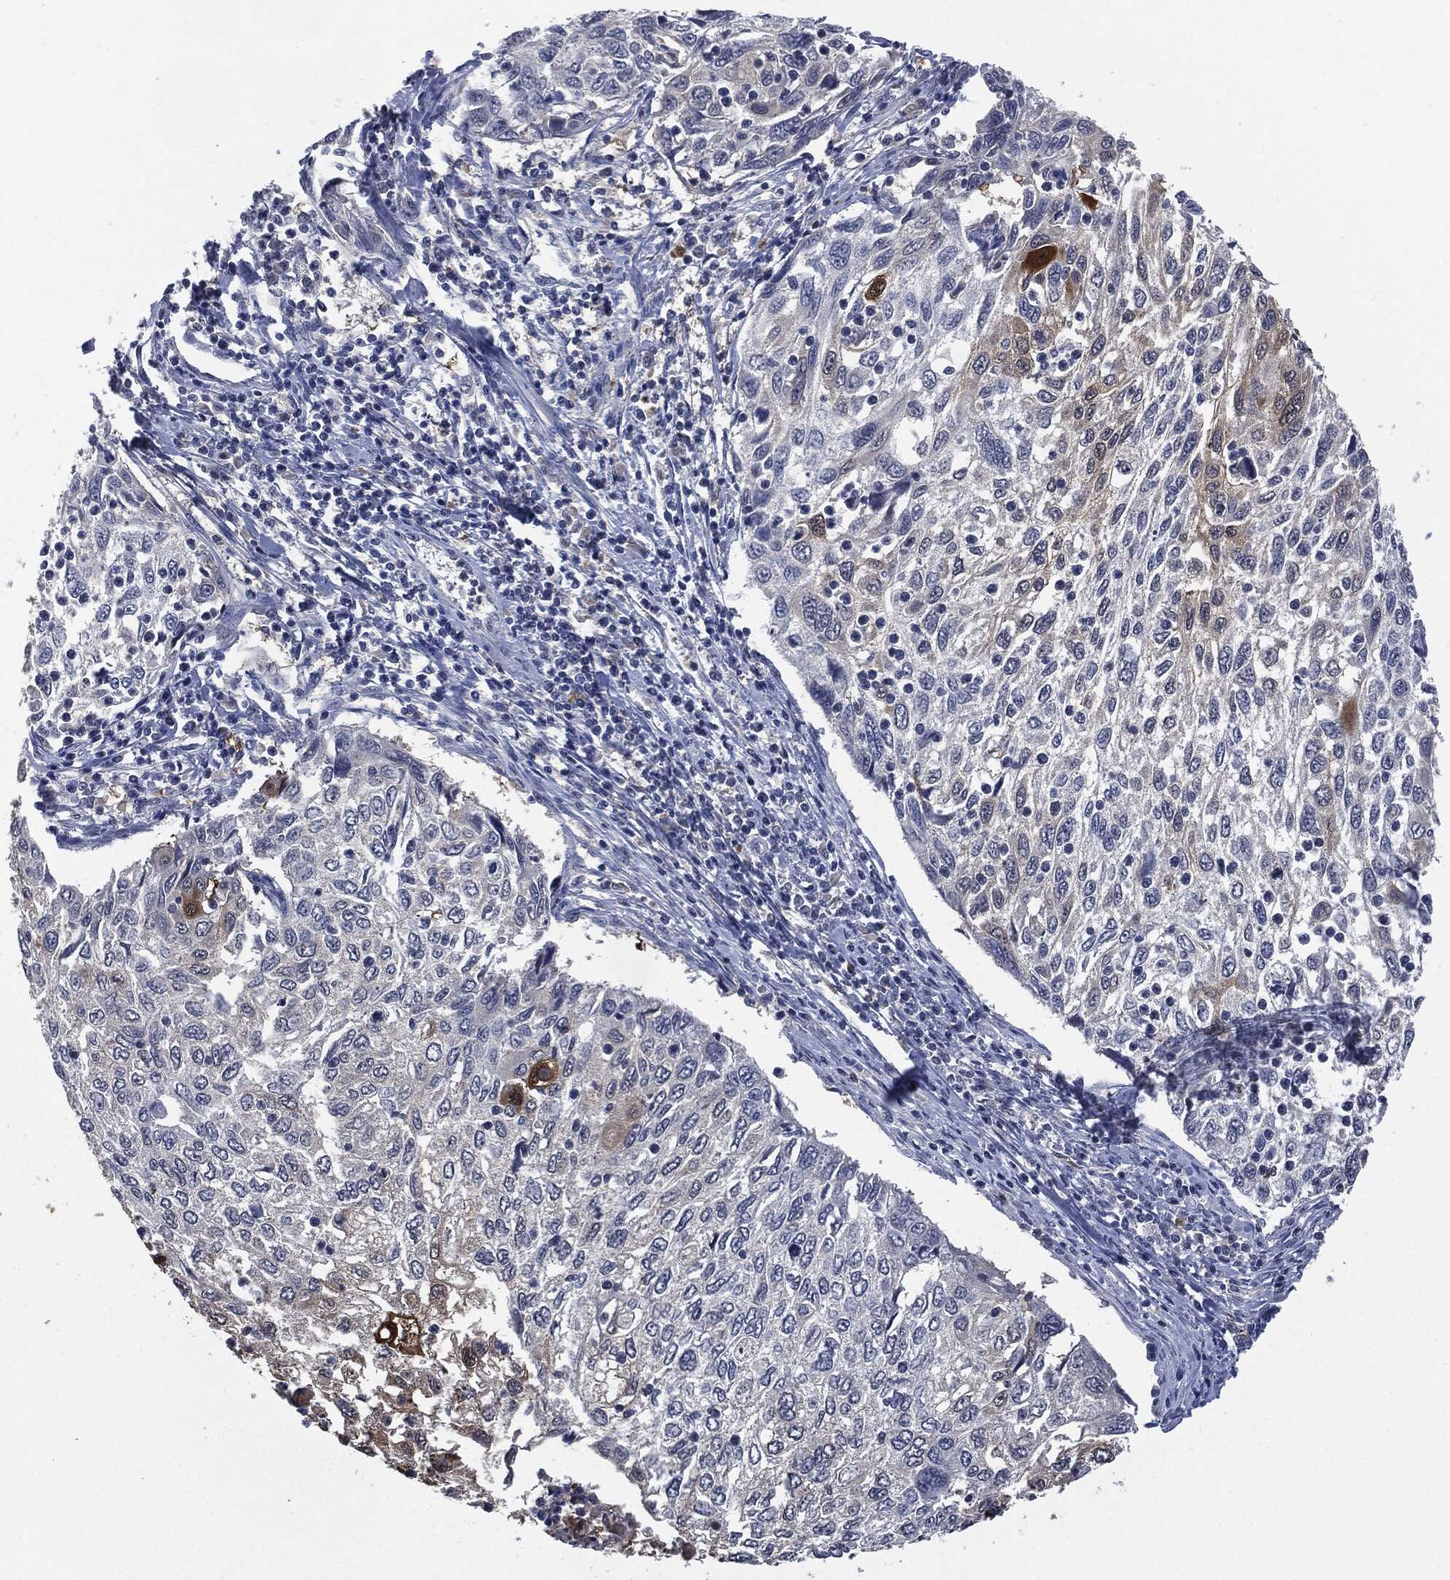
{"staining": {"intensity": "strong", "quantity": "<25%", "location": "cytoplasmic/membranous,nuclear"}, "tissue": "cervical cancer", "cell_type": "Tumor cells", "image_type": "cancer", "snomed": [{"axis": "morphology", "description": "Squamous cell carcinoma, NOS"}, {"axis": "topography", "description": "Cervix"}], "caption": "An immunohistochemistry histopathology image of tumor tissue is shown. Protein staining in brown highlights strong cytoplasmic/membranous and nuclear positivity in squamous cell carcinoma (cervical) within tumor cells.", "gene": "IL1RN", "patient": {"sex": "female", "age": 70}}